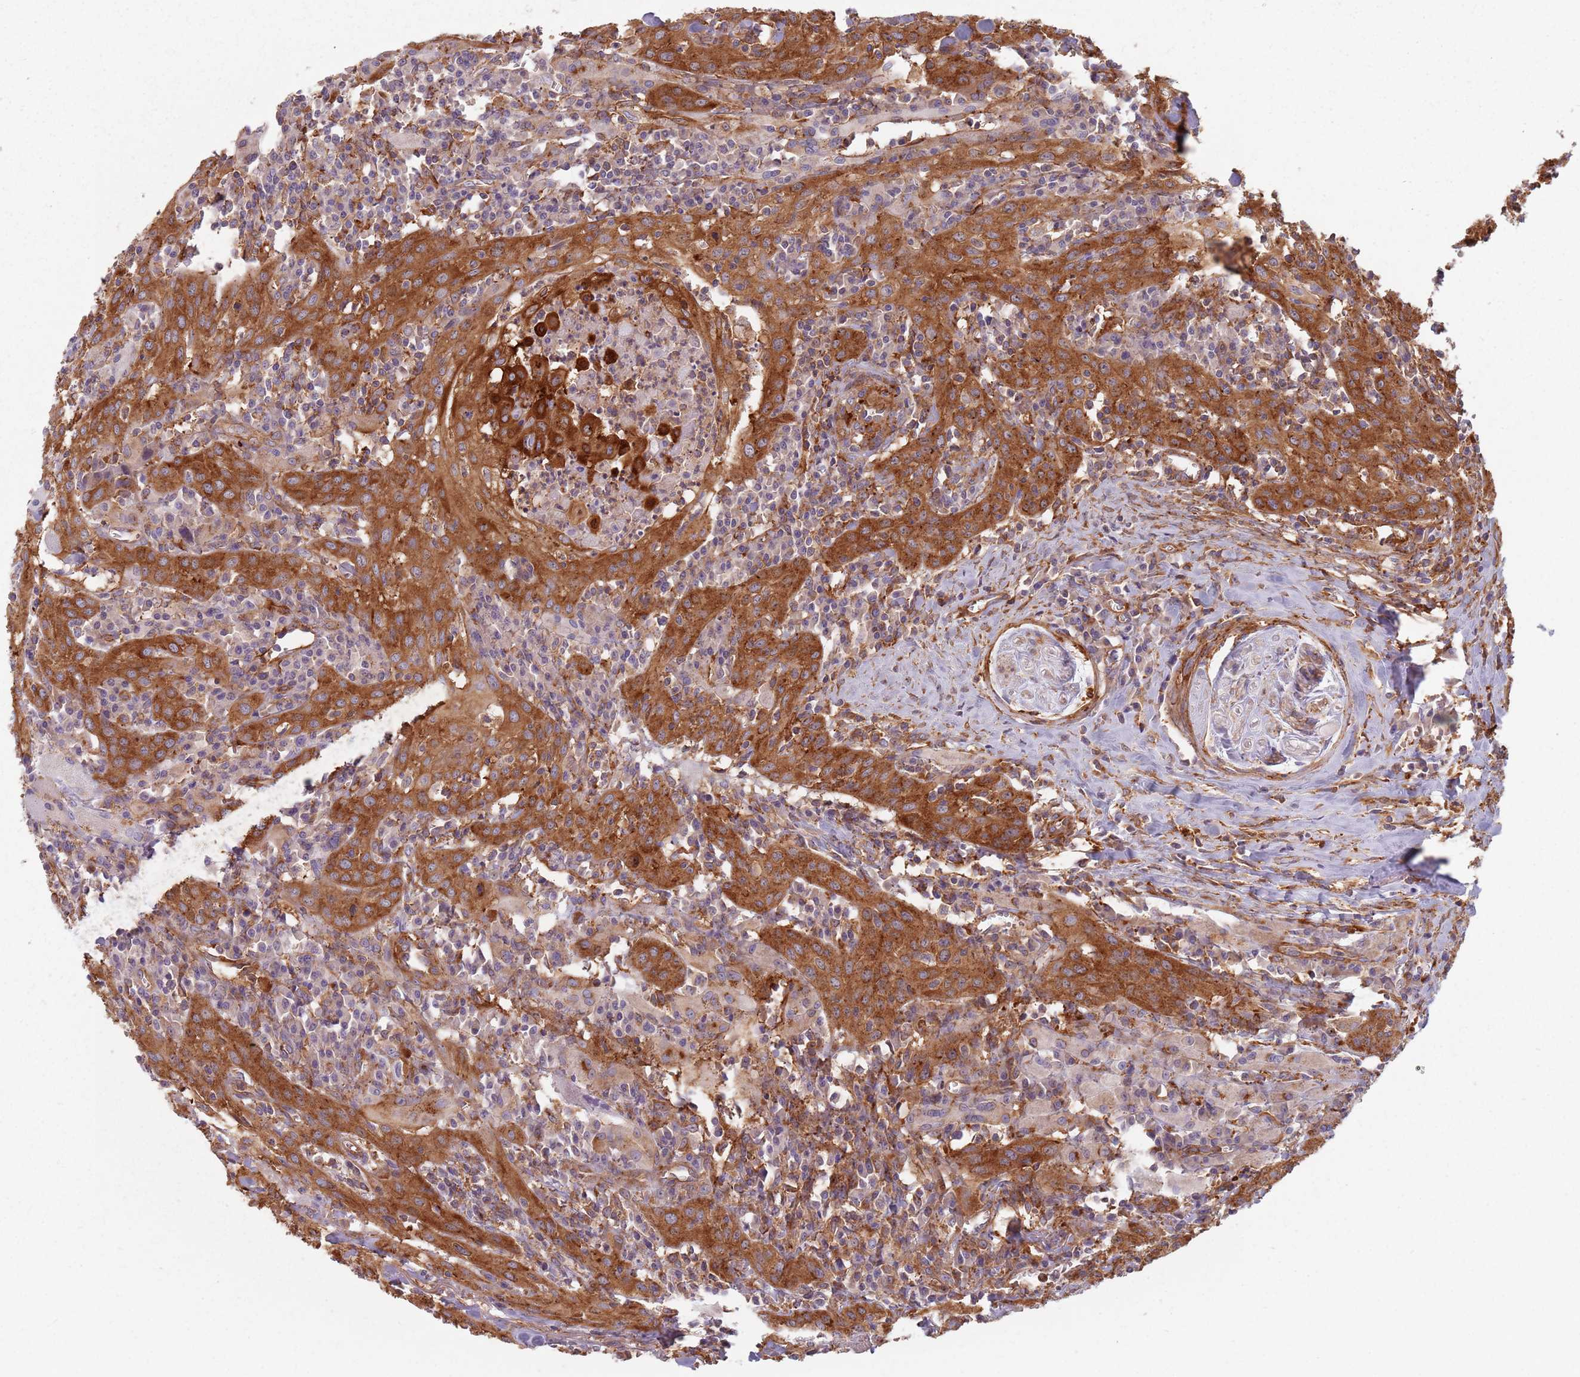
{"staining": {"intensity": "strong", "quantity": ">75%", "location": "cytoplasmic/membranous"}, "tissue": "head and neck cancer", "cell_type": "Tumor cells", "image_type": "cancer", "snomed": [{"axis": "morphology", "description": "Squamous cell carcinoma, NOS"}, {"axis": "topography", "description": "Oral tissue"}, {"axis": "topography", "description": "Head-Neck"}], "caption": "Protein analysis of head and neck cancer (squamous cell carcinoma) tissue exhibits strong cytoplasmic/membranous staining in about >75% of tumor cells. The staining was performed using DAB (3,3'-diaminobenzidine), with brown indicating positive protein expression. Nuclei are stained blue with hematoxylin.", "gene": "TPD52L2", "patient": {"sex": "female", "age": 70}}